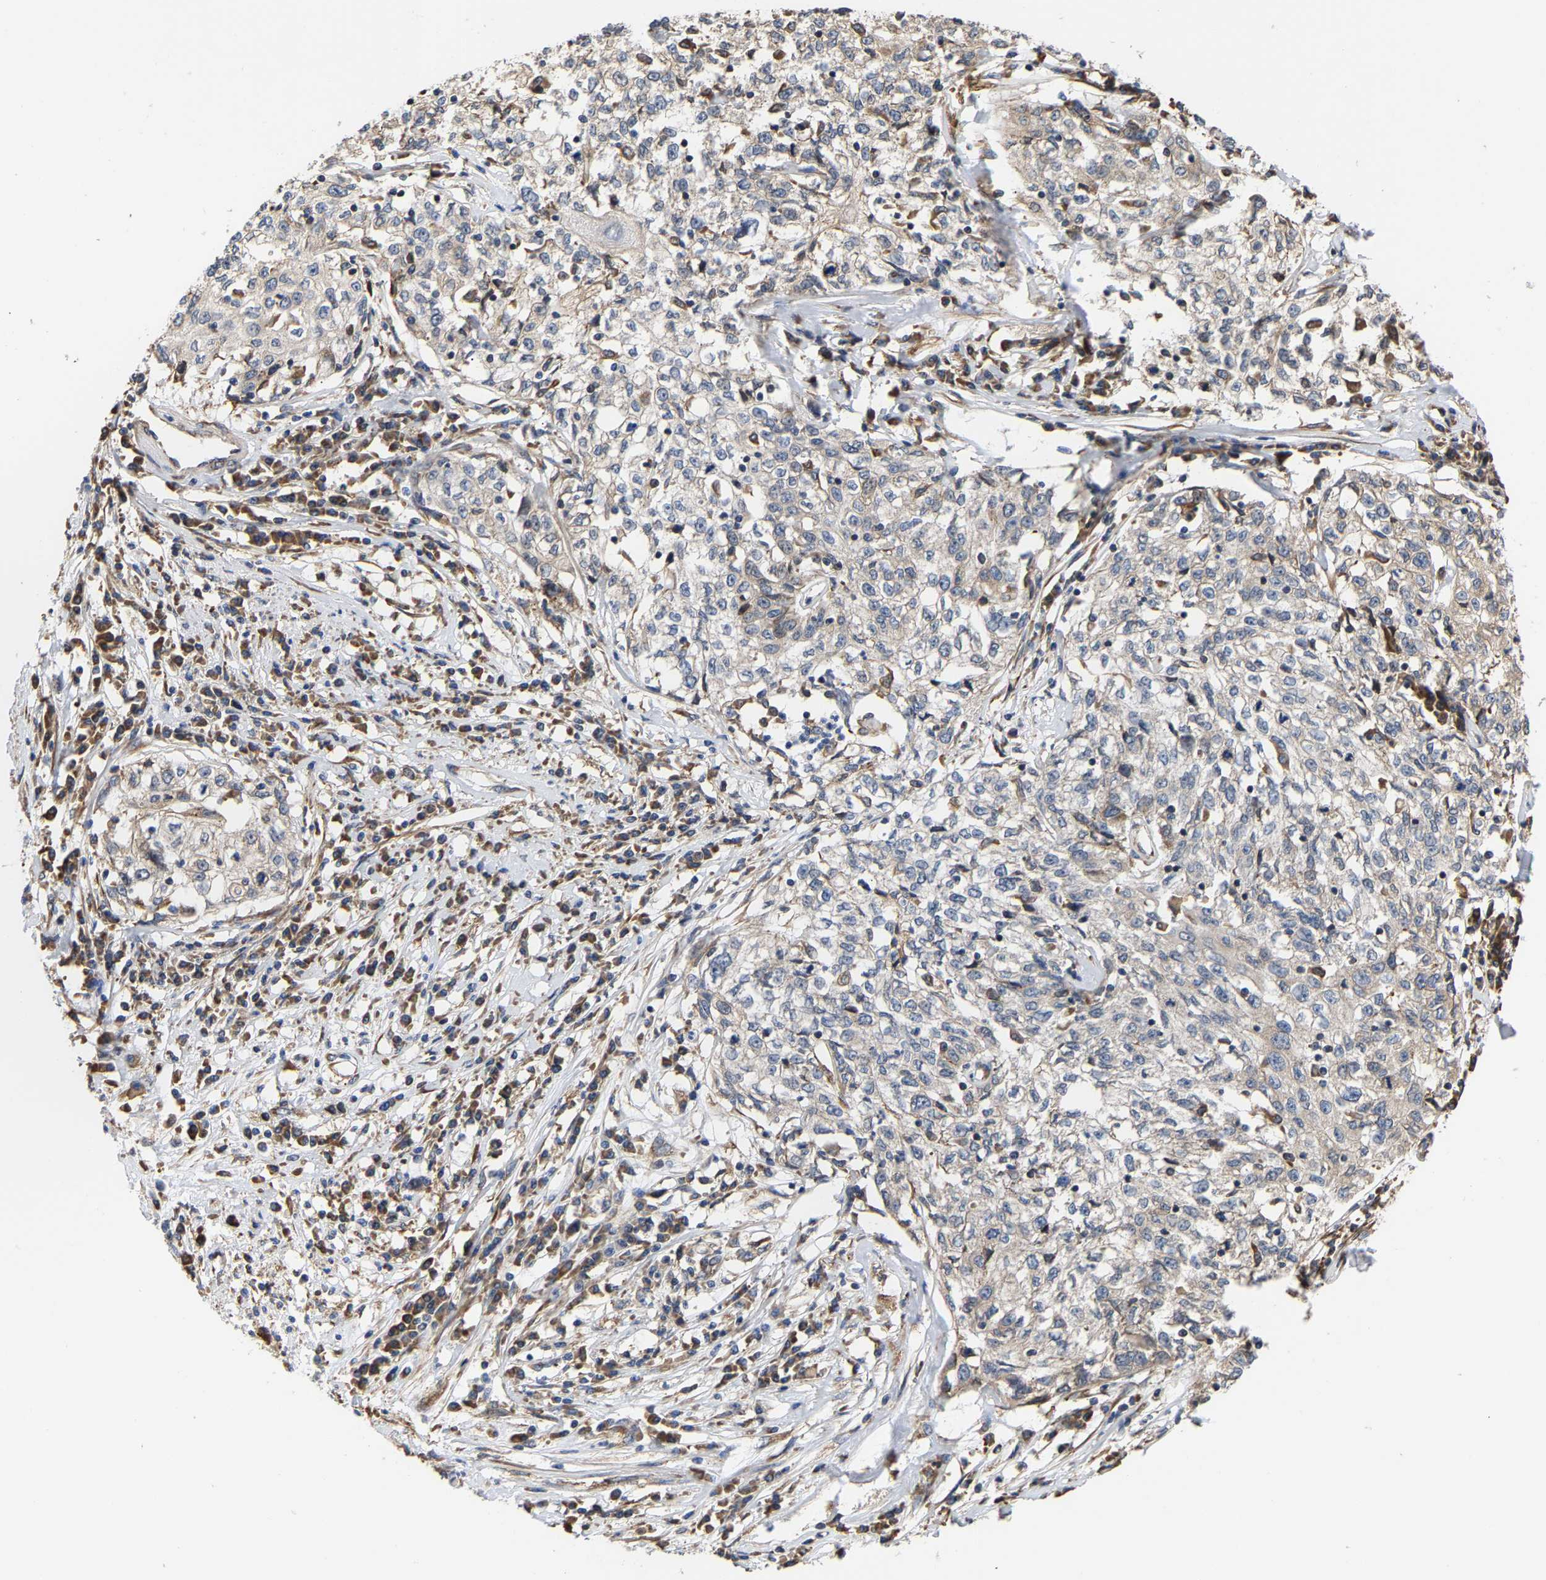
{"staining": {"intensity": "negative", "quantity": "none", "location": "none"}, "tissue": "cervical cancer", "cell_type": "Tumor cells", "image_type": "cancer", "snomed": [{"axis": "morphology", "description": "Squamous cell carcinoma, NOS"}, {"axis": "topography", "description": "Cervix"}], "caption": "Immunohistochemistry of human cervical cancer (squamous cell carcinoma) demonstrates no positivity in tumor cells. Nuclei are stained in blue.", "gene": "ARAP1", "patient": {"sex": "female", "age": 57}}